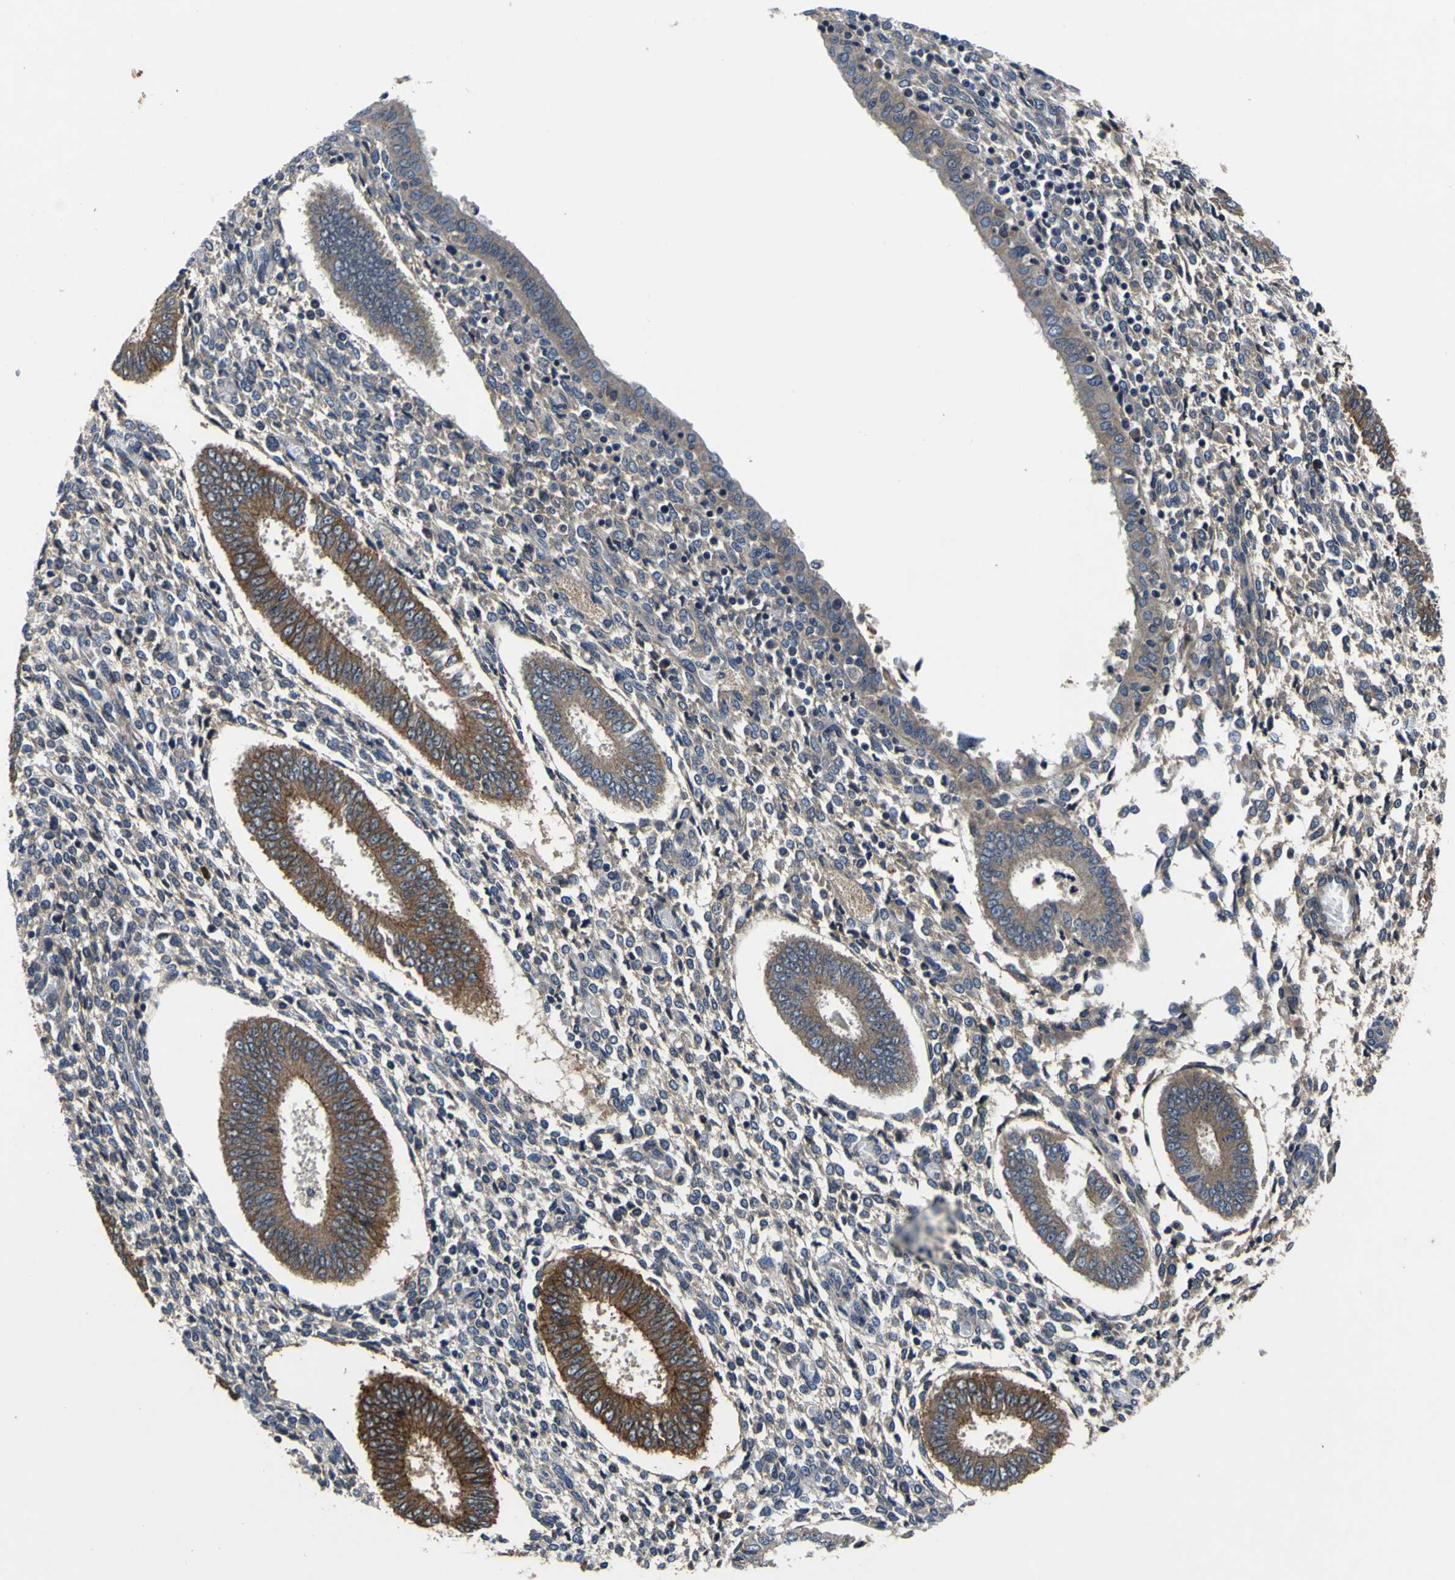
{"staining": {"intensity": "weak", "quantity": "25%-75%", "location": "cytoplasmic/membranous"}, "tissue": "endometrium", "cell_type": "Cells in endometrial stroma", "image_type": "normal", "snomed": [{"axis": "morphology", "description": "Normal tissue, NOS"}, {"axis": "topography", "description": "Endometrium"}], "caption": "Immunohistochemistry (IHC) of benign endometrium shows low levels of weak cytoplasmic/membranous positivity in approximately 25%-75% of cells in endometrial stroma. Nuclei are stained in blue.", "gene": "EPHB4", "patient": {"sex": "female", "age": 35}}